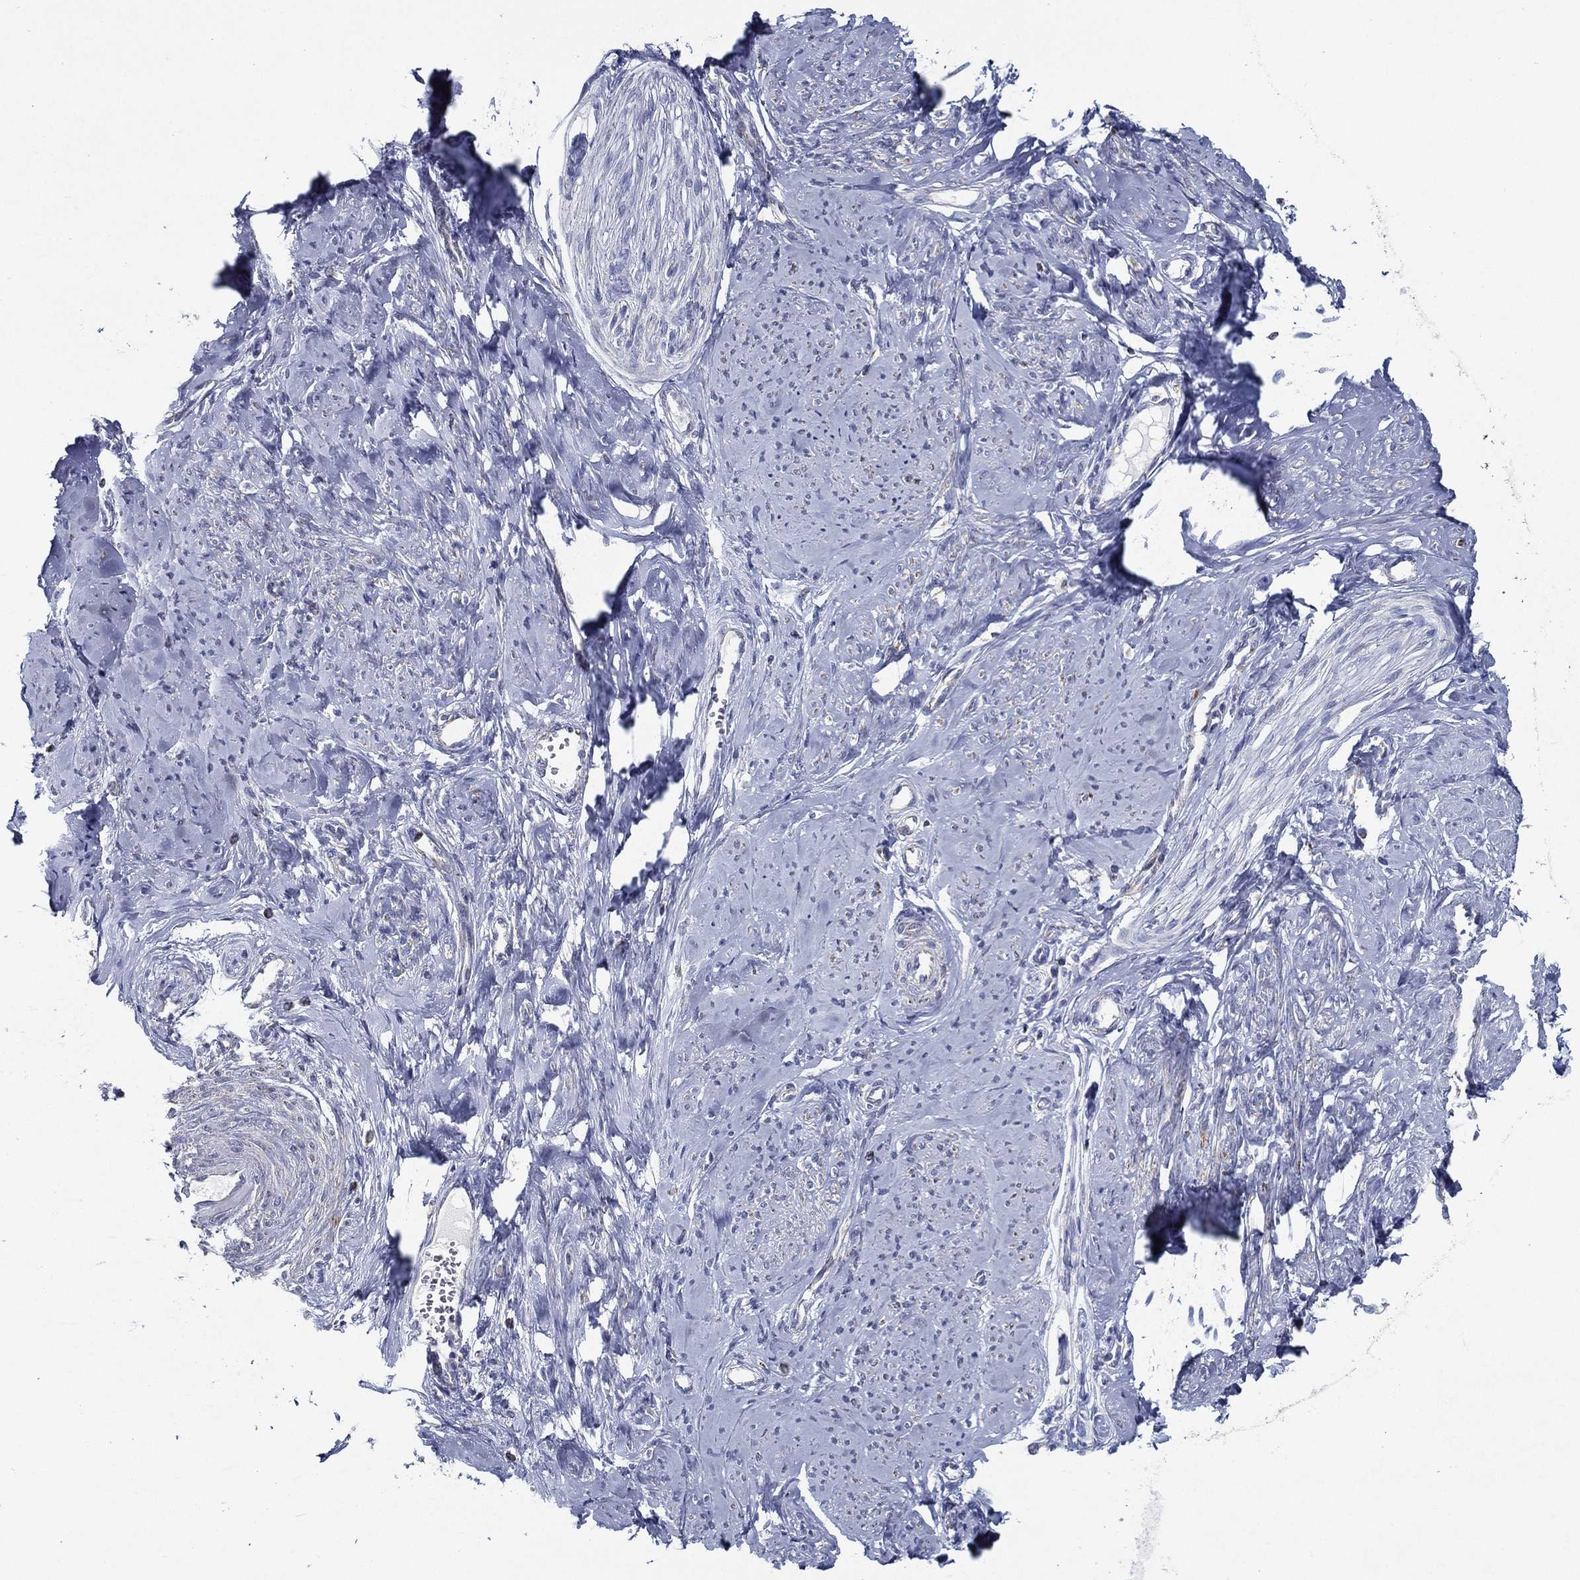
{"staining": {"intensity": "negative", "quantity": "none", "location": "none"}, "tissue": "smooth muscle", "cell_type": "Smooth muscle cells", "image_type": "normal", "snomed": [{"axis": "morphology", "description": "Normal tissue, NOS"}, {"axis": "topography", "description": "Smooth muscle"}], "caption": "This is a histopathology image of IHC staining of normal smooth muscle, which shows no expression in smooth muscle cells.", "gene": "SFXN1", "patient": {"sex": "female", "age": 48}}